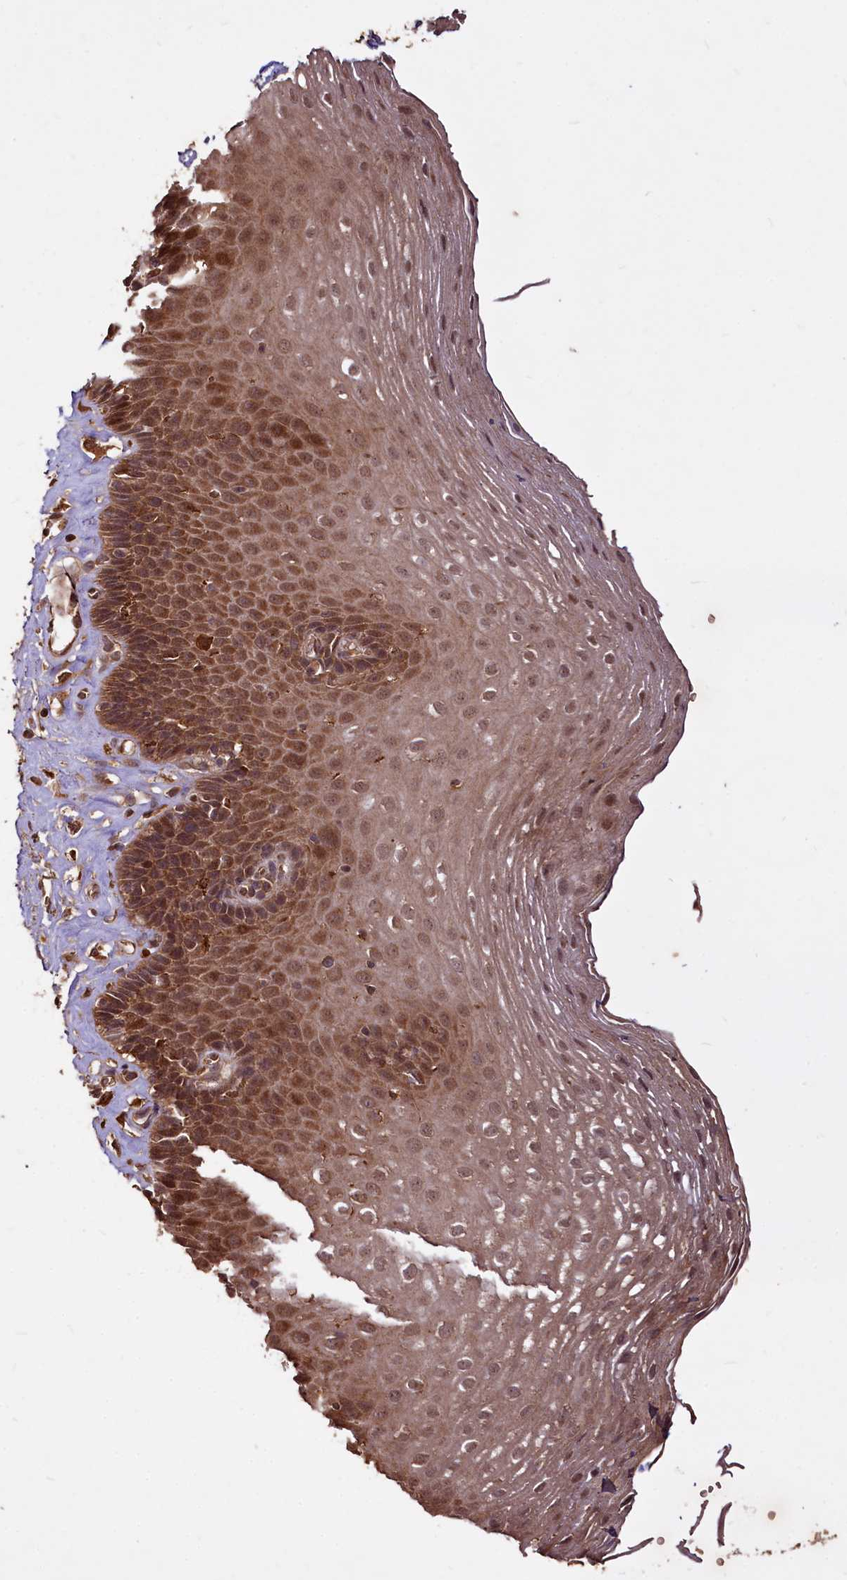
{"staining": {"intensity": "moderate", "quantity": ">75%", "location": "cytoplasmic/membranous,nuclear"}, "tissue": "esophagus", "cell_type": "Squamous epithelial cells", "image_type": "normal", "snomed": [{"axis": "morphology", "description": "Normal tissue, NOS"}, {"axis": "topography", "description": "Esophagus"}], "caption": "Squamous epithelial cells demonstrate medium levels of moderate cytoplasmic/membranous,nuclear expression in approximately >75% of cells in unremarkable human esophagus.", "gene": "VPS51", "patient": {"sex": "female", "age": 66}}